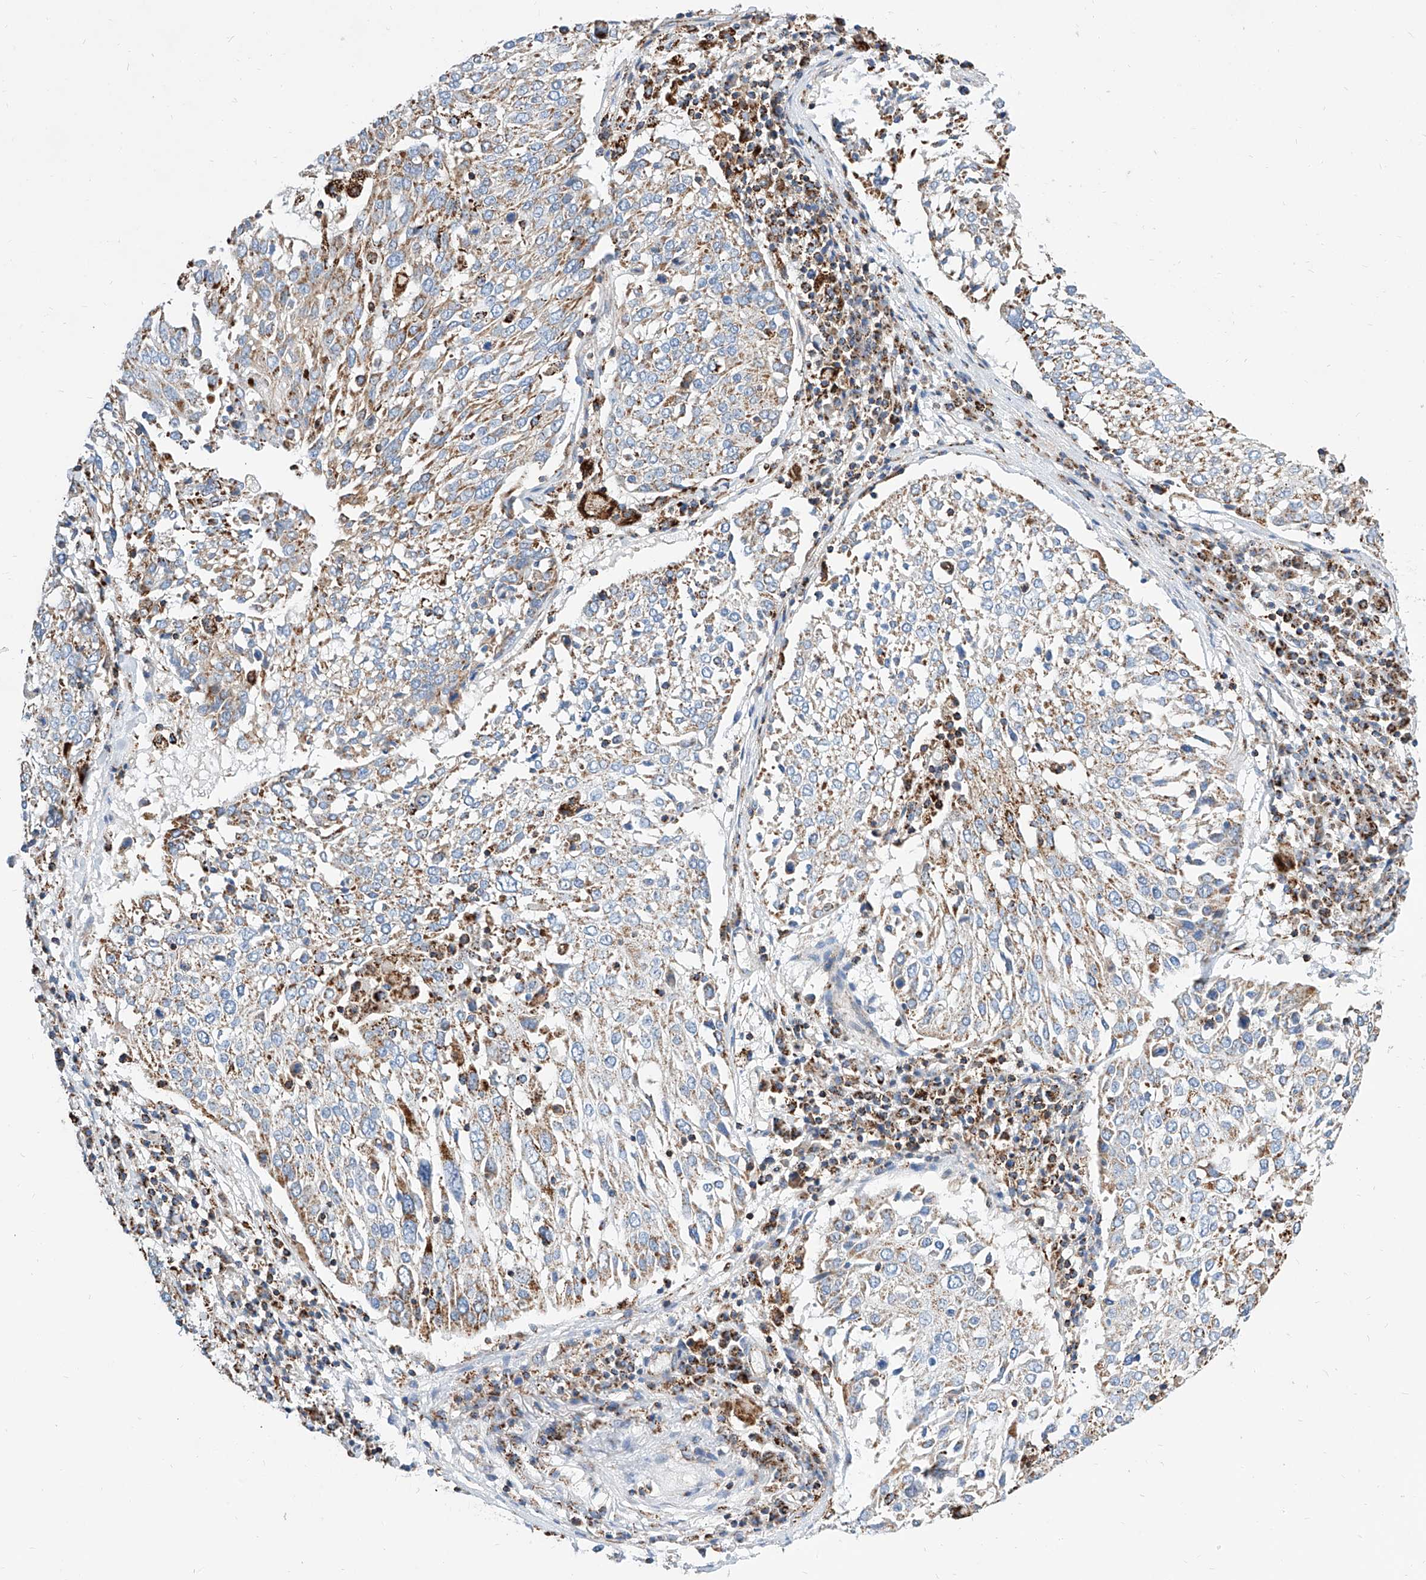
{"staining": {"intensity": "moderate", "quantity": ">75%", "location": "cytoplasmic/membranous"}, "tissue": "lung cancer", "cell_type": "Tumor cells", "image_type": "cancer", "snomed": [{"axis": "morphology", "description": "Squamous cell carcinoma, NOS"}, {"axis": "topography", "description": "Lung"}], "caption": "Immunohistochemistry (IHC) (DAB (3,3'-diaminobenzidine)) staining of human lung cancer (squamous cell carcinoma) shows moderate cytoplasmic/membranous protein positivity in approximately >75% of tumor cells.", "gene": "CPNE5", "patient": {"sex": "male", "age": 65}}